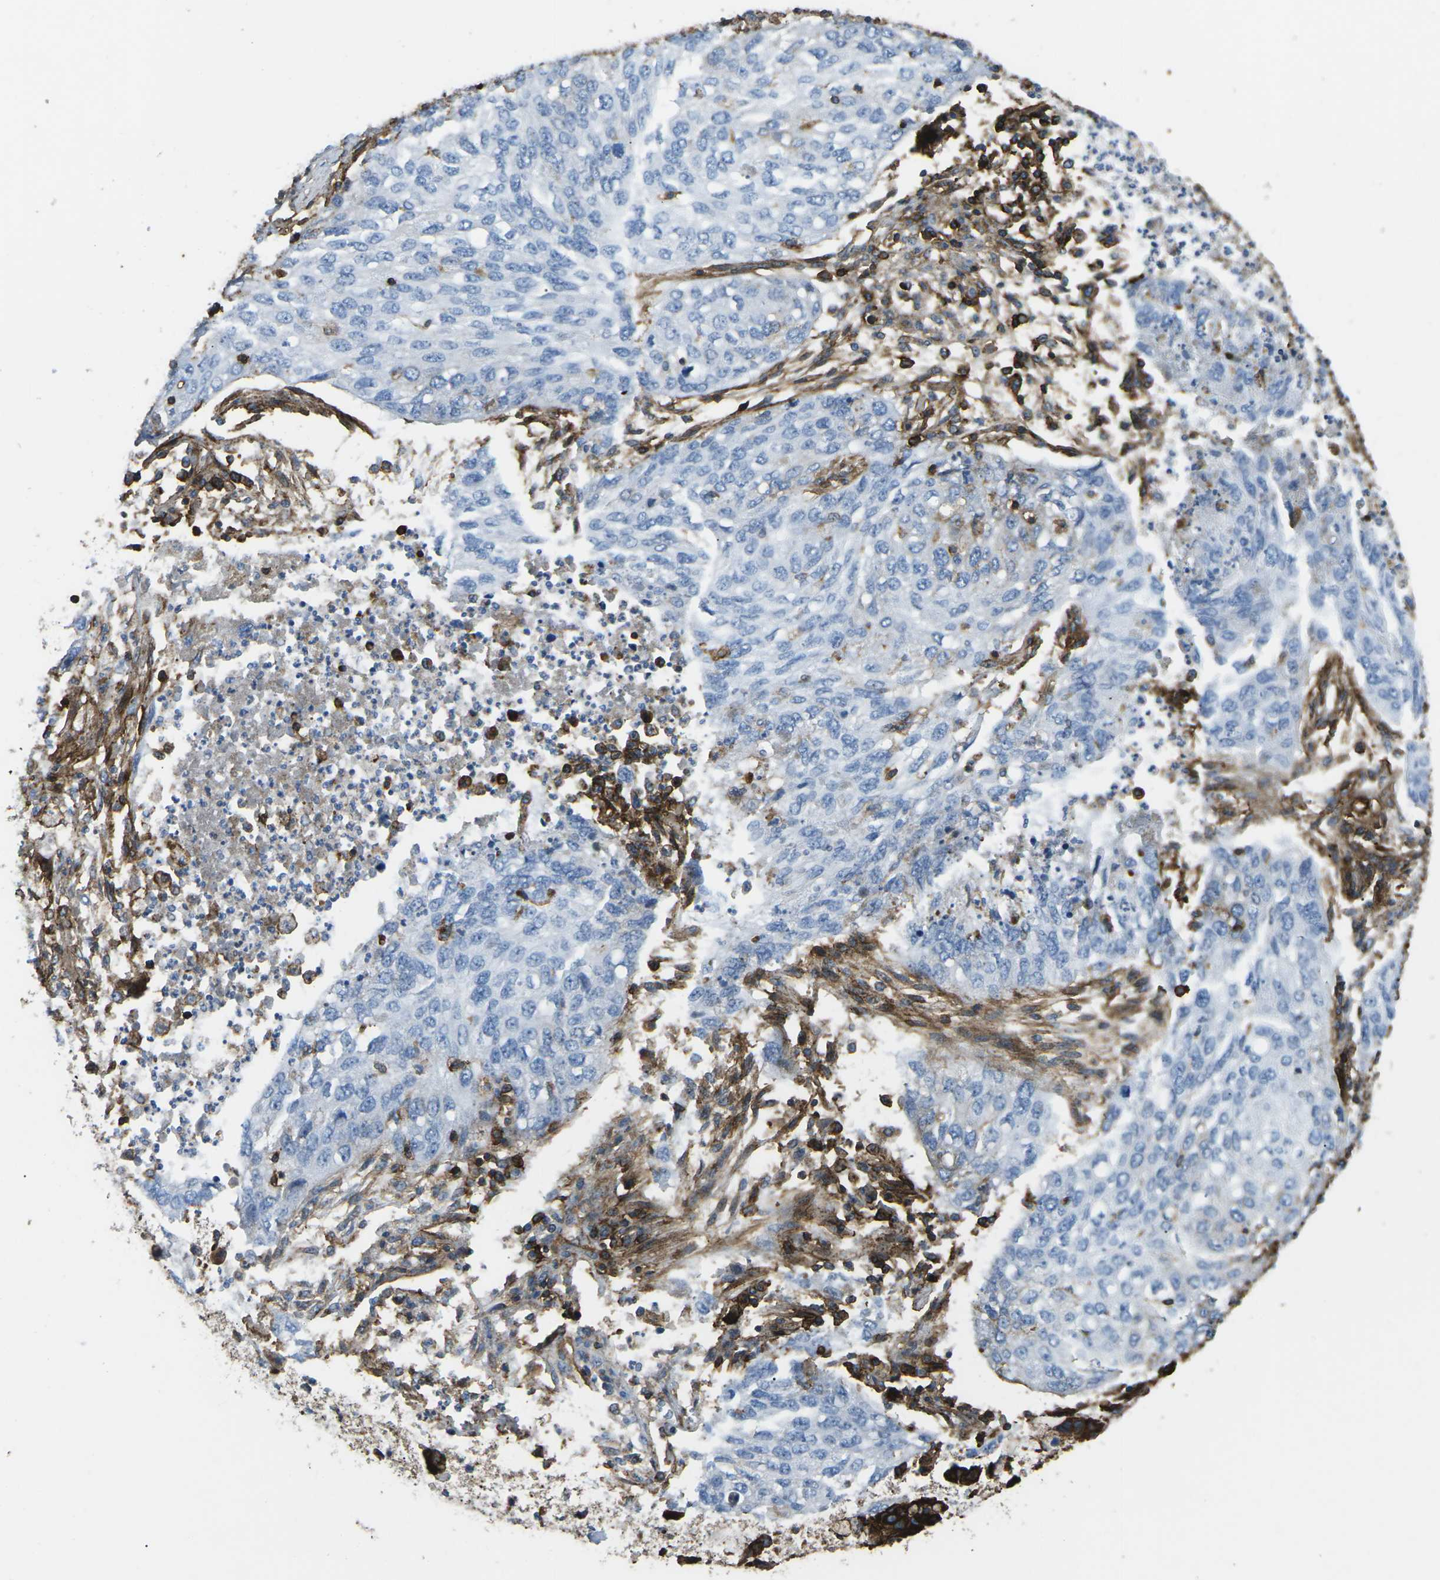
{"staining": {"intensity": "negative", "quantity": "none", "location": "none"}, "tissue": "lung cancer", "cell_type": "Tumor cells", "image_type": "cancer", "snomed": [{"axis": "morphology", "description": "Squamous cell carcinoma, NOS"}, {"axis": "topography", "description": "Lung"}], "caption": "Immunohistochemical staining of squamous cell carcinoma (lung) demonstrates no significant positivity in tumor cells. Brightfield microscopy of immunohistochemistry stained with DAB (3,3'-diaminobenzidine) (brown) and hematoxylin (blue), captured at high magnification.", "gene": "HLA-B", "patient": {"sex": "female", "age": 63}}